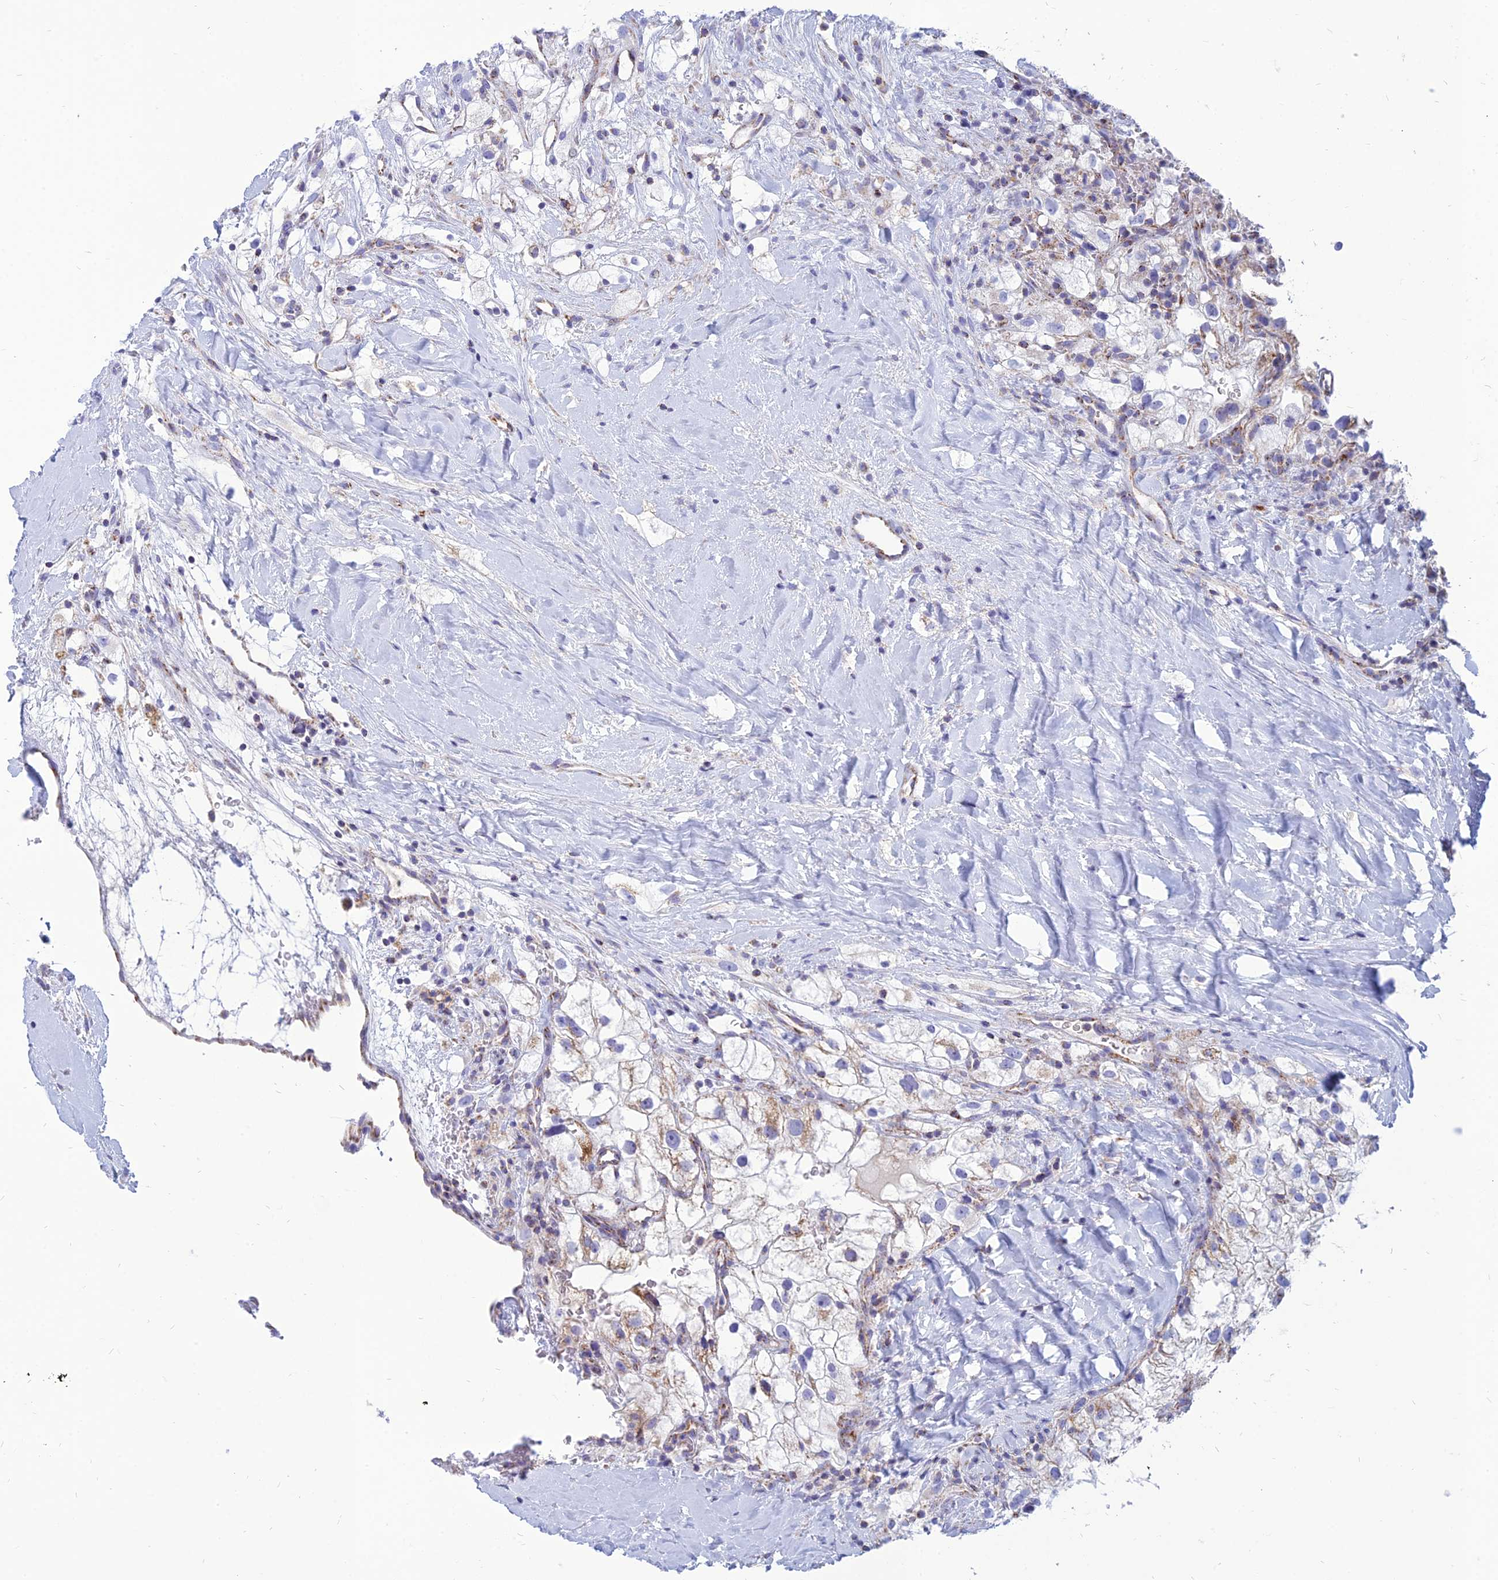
{"staining": {"intensity": "weak", "quantity": "<25%", "location": "cytoplasmic/membranous"}, "tissue": "renal cancer", "cell_type": "Tumor cells", "image_type": "cancer", "snomed": [{"axis": "morphology", "description": "Adenocarcinoma, NOS"}, {"axis": "topography", "description": "Kidney"}], "caption": "IHC histopathology image of neoplastic tissue: human adenocarcinoma (renal) stained with DAB shows no significant protein positivity in tumor cells. (Immunohistochemistry, brightfield microscopy, high magnification).", "gene": "PACC1", "patient": {"sex": "male", "age": 59}}